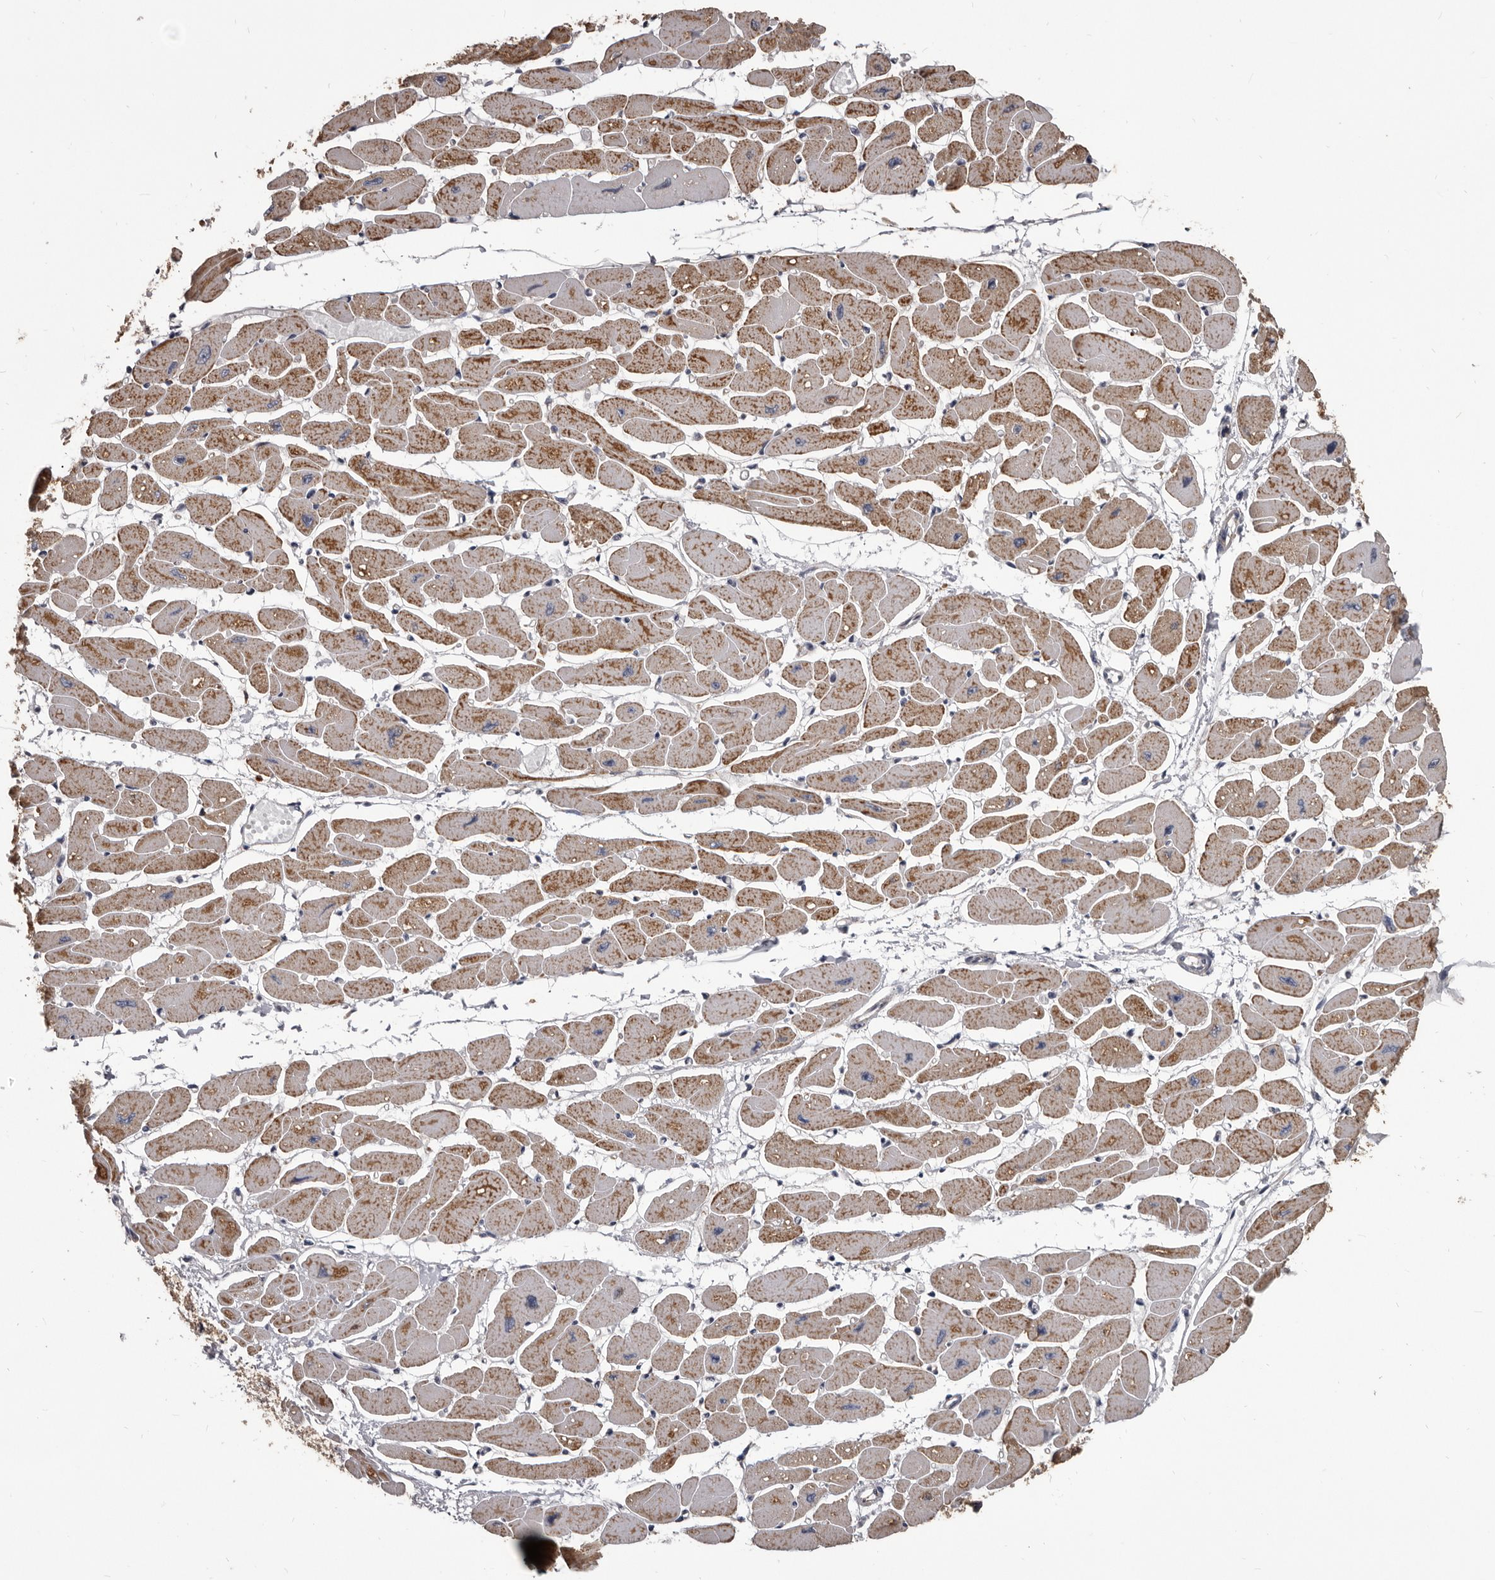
{"staining": {"intensity": "moderate", "quantity": ">75%", "location": "cytoplasmic/membranous"}, "tissue": "heart muscle", "cell_type": "Cardiomyocytes", "image_type": "normal", "snomed": [{"axis": "morphology", "description": "Normal tissue, NOS"}, {"axis": "topography", "description": "Heart"}], "caption": "High-power microscopy captured an IHC histopathology image of normal heart muscle, revealing moderate cytoplasmic/membranous expression in about >75% of cardiomyocytes.", "gene": "ALDH5A1", "patient": {"sex": "female", "age": 54}}